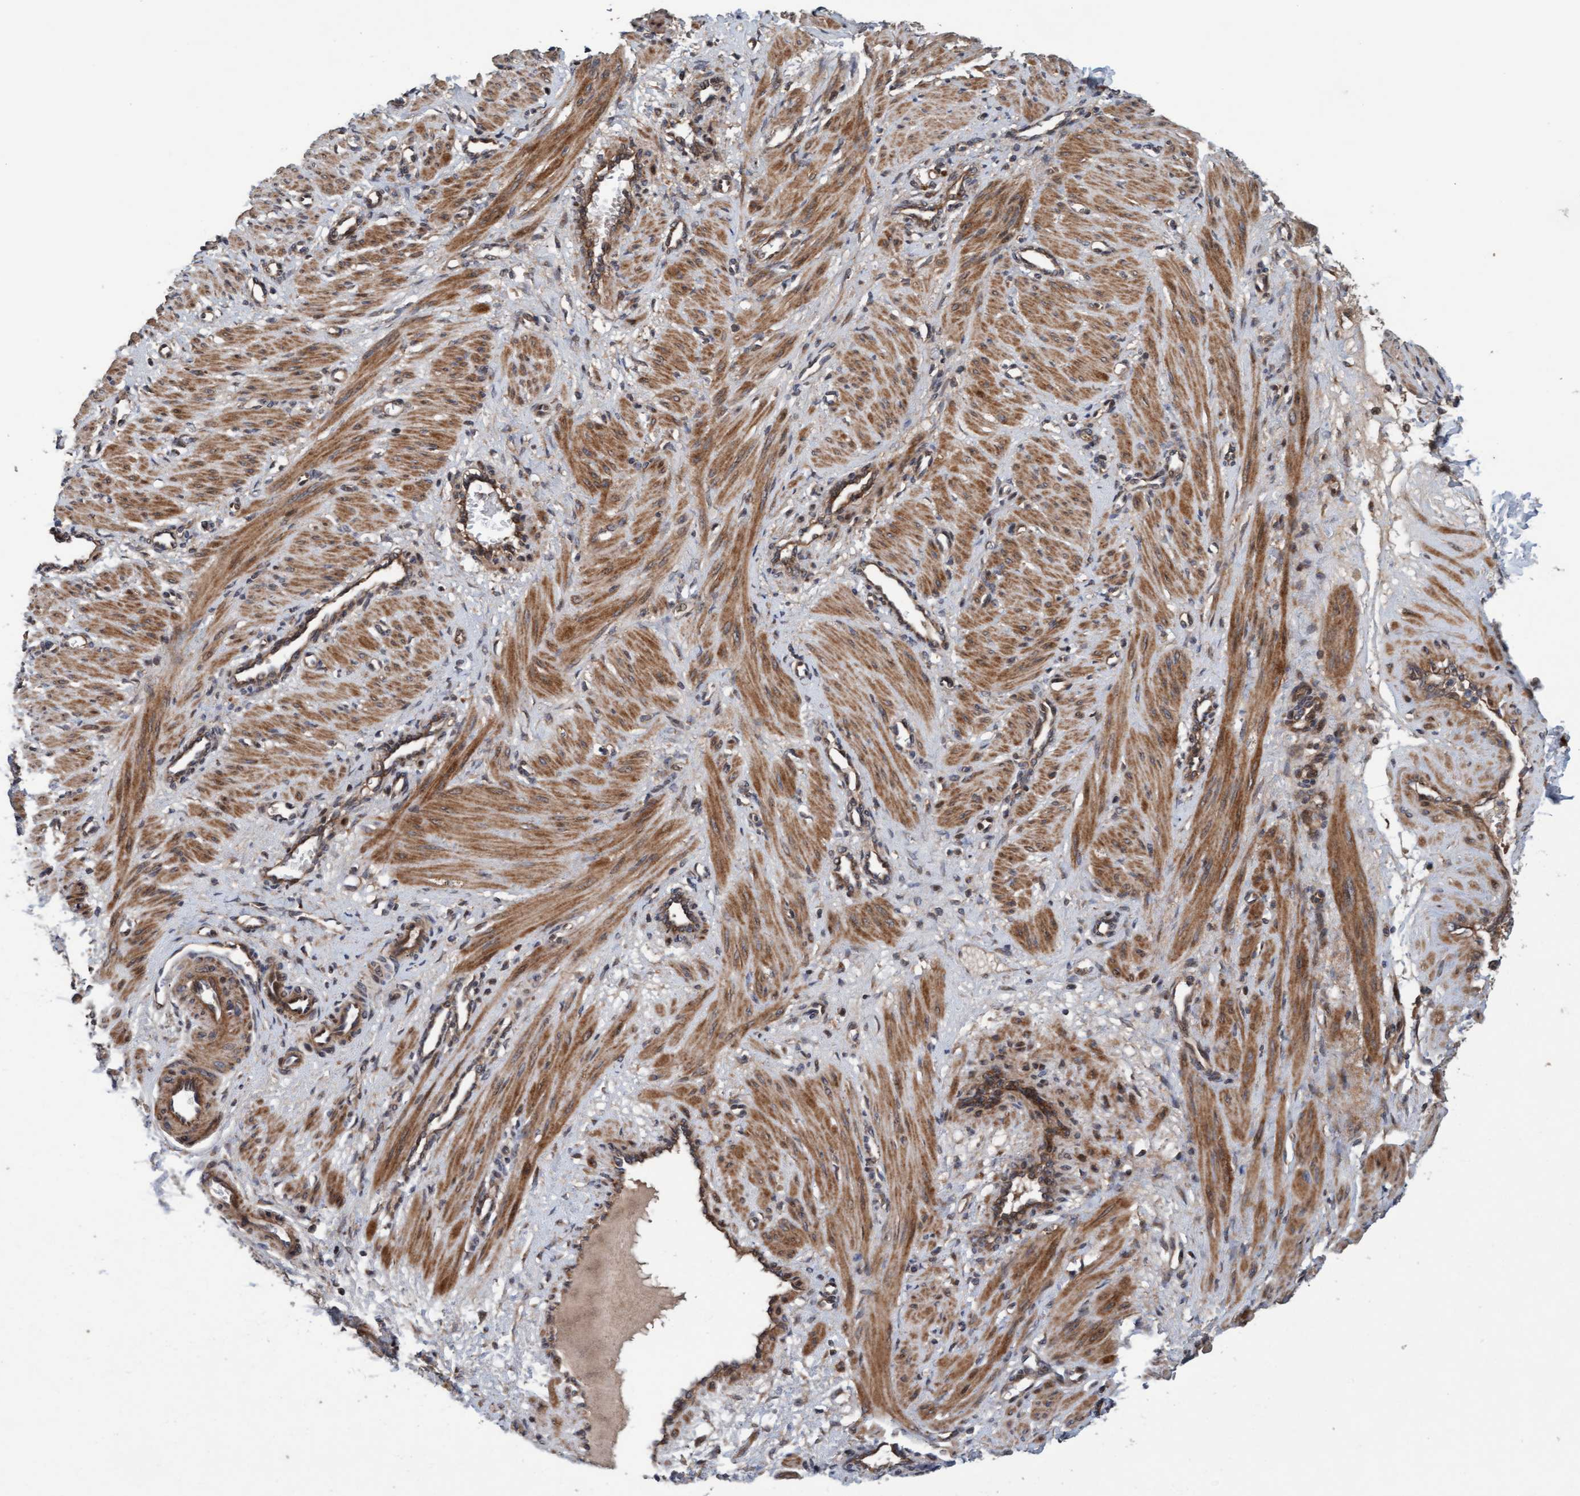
{"staining": {"intensity": "moderate", "quantity": ">75%", "location": "cytoplasmic/membranous"}, "tissue": "smooth muscle", "cell_type": "Smooth muscle cells", "image_type": "normal", "snomed": [{"axis": "morphology", "description": "Normal tissue, NOS"}, {"axis": "topography", "description": "Endometrium"}], "caption": "Smooth muscle cells exhibit moderate cytoplasmic/membranous staining in approximately >75% of cells in normal smooth muscle. Nuclei are stained in blue.", "gene": "MLXIP", "patient": {"sex": "female", "age": 33}}